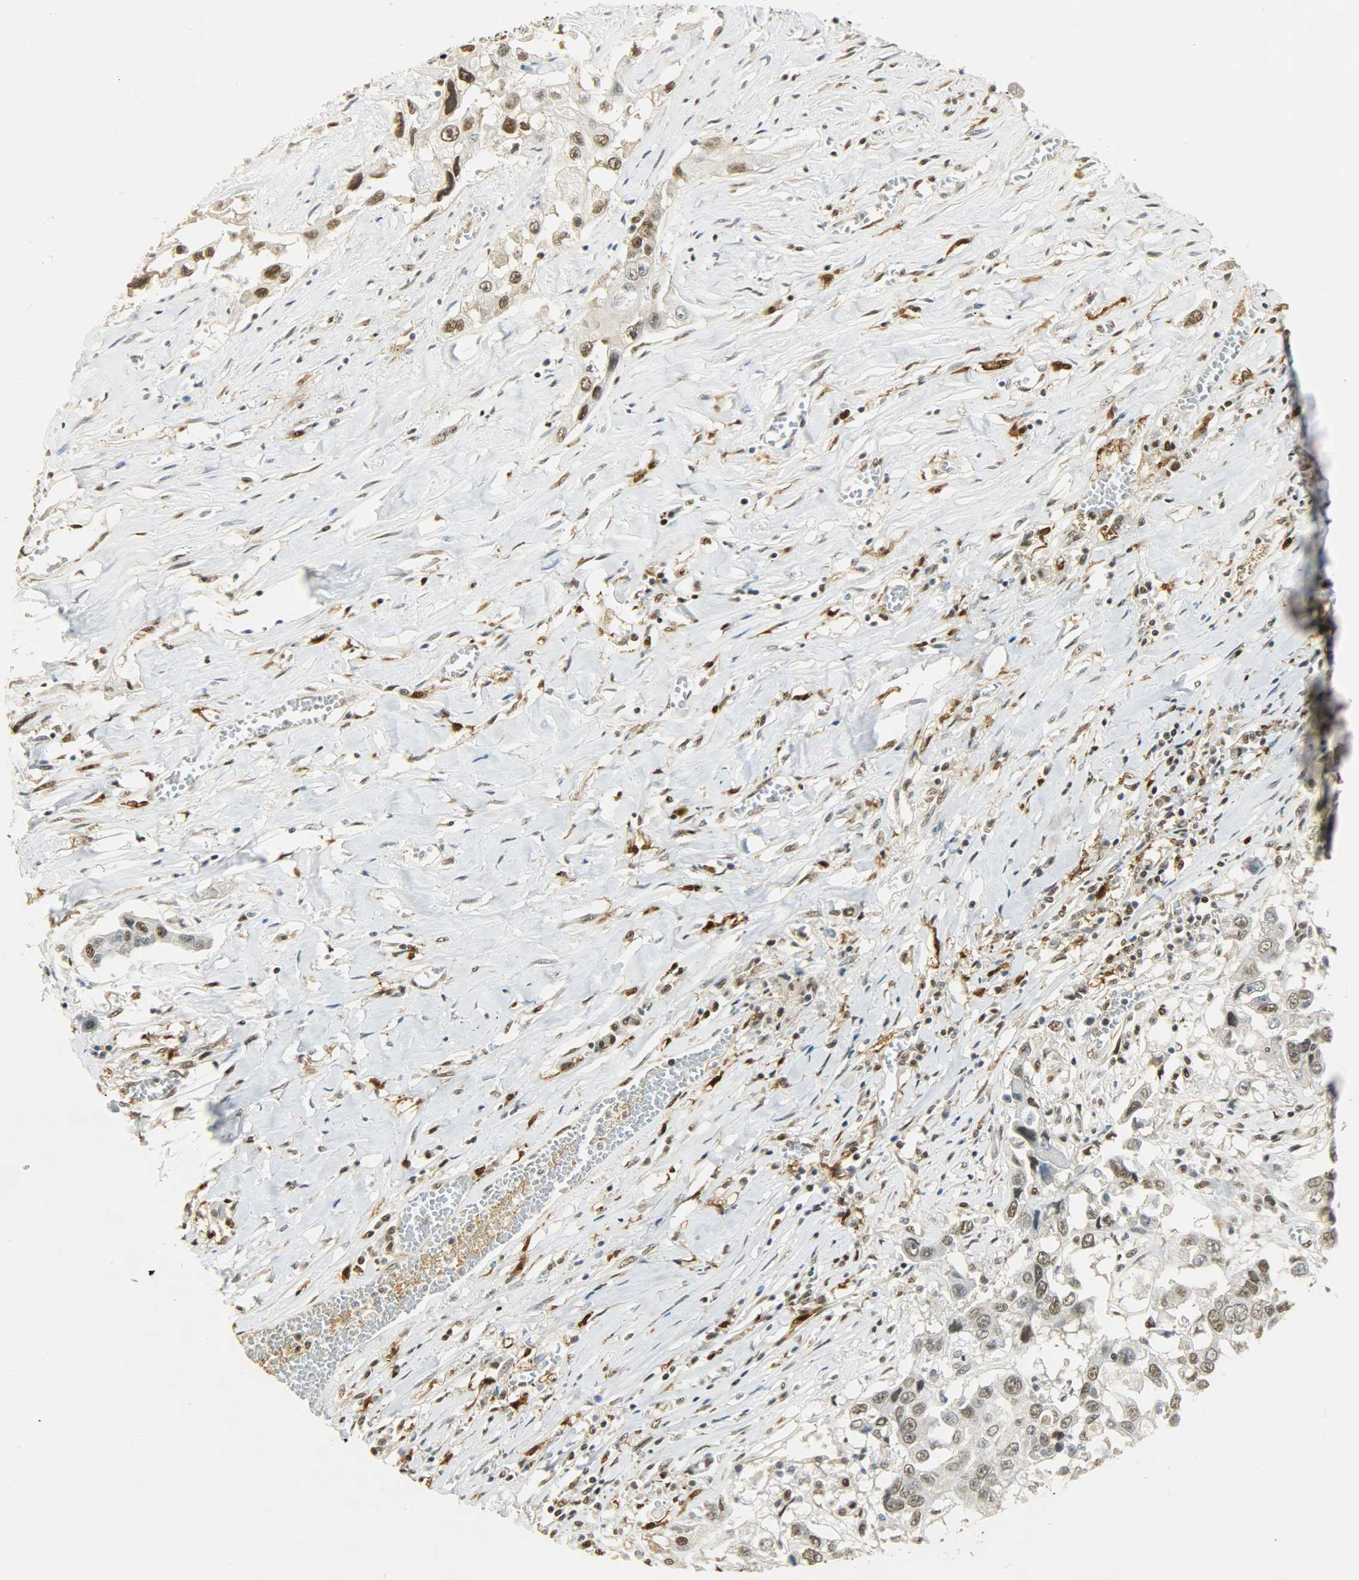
{"staining": {"intensity": "moderate", "quantity": ">75%", "location": "nuclear"}, "tissue": "lung cancer", "cell_type": "Tumor cells", "image_type": "cancer", "snomed": [{"axis": "morphology", "description": "Squamous cell carcinoma, NOS"}, {"axis": "topography", "description": "Lung"}], "caption": "Immunohistochemistry (DAB) staining of lung cancer (squamous cell carcinoma) reveals moderate nuclear protein expression in about >75% of tumor cells. The protein of interest is stained brown, and the nuclei are stained in blue (DAB IHC with brightfield microscopy, high magnification).", "gene": "NGFR", "patient": {"sex": "male", "age": 71}}